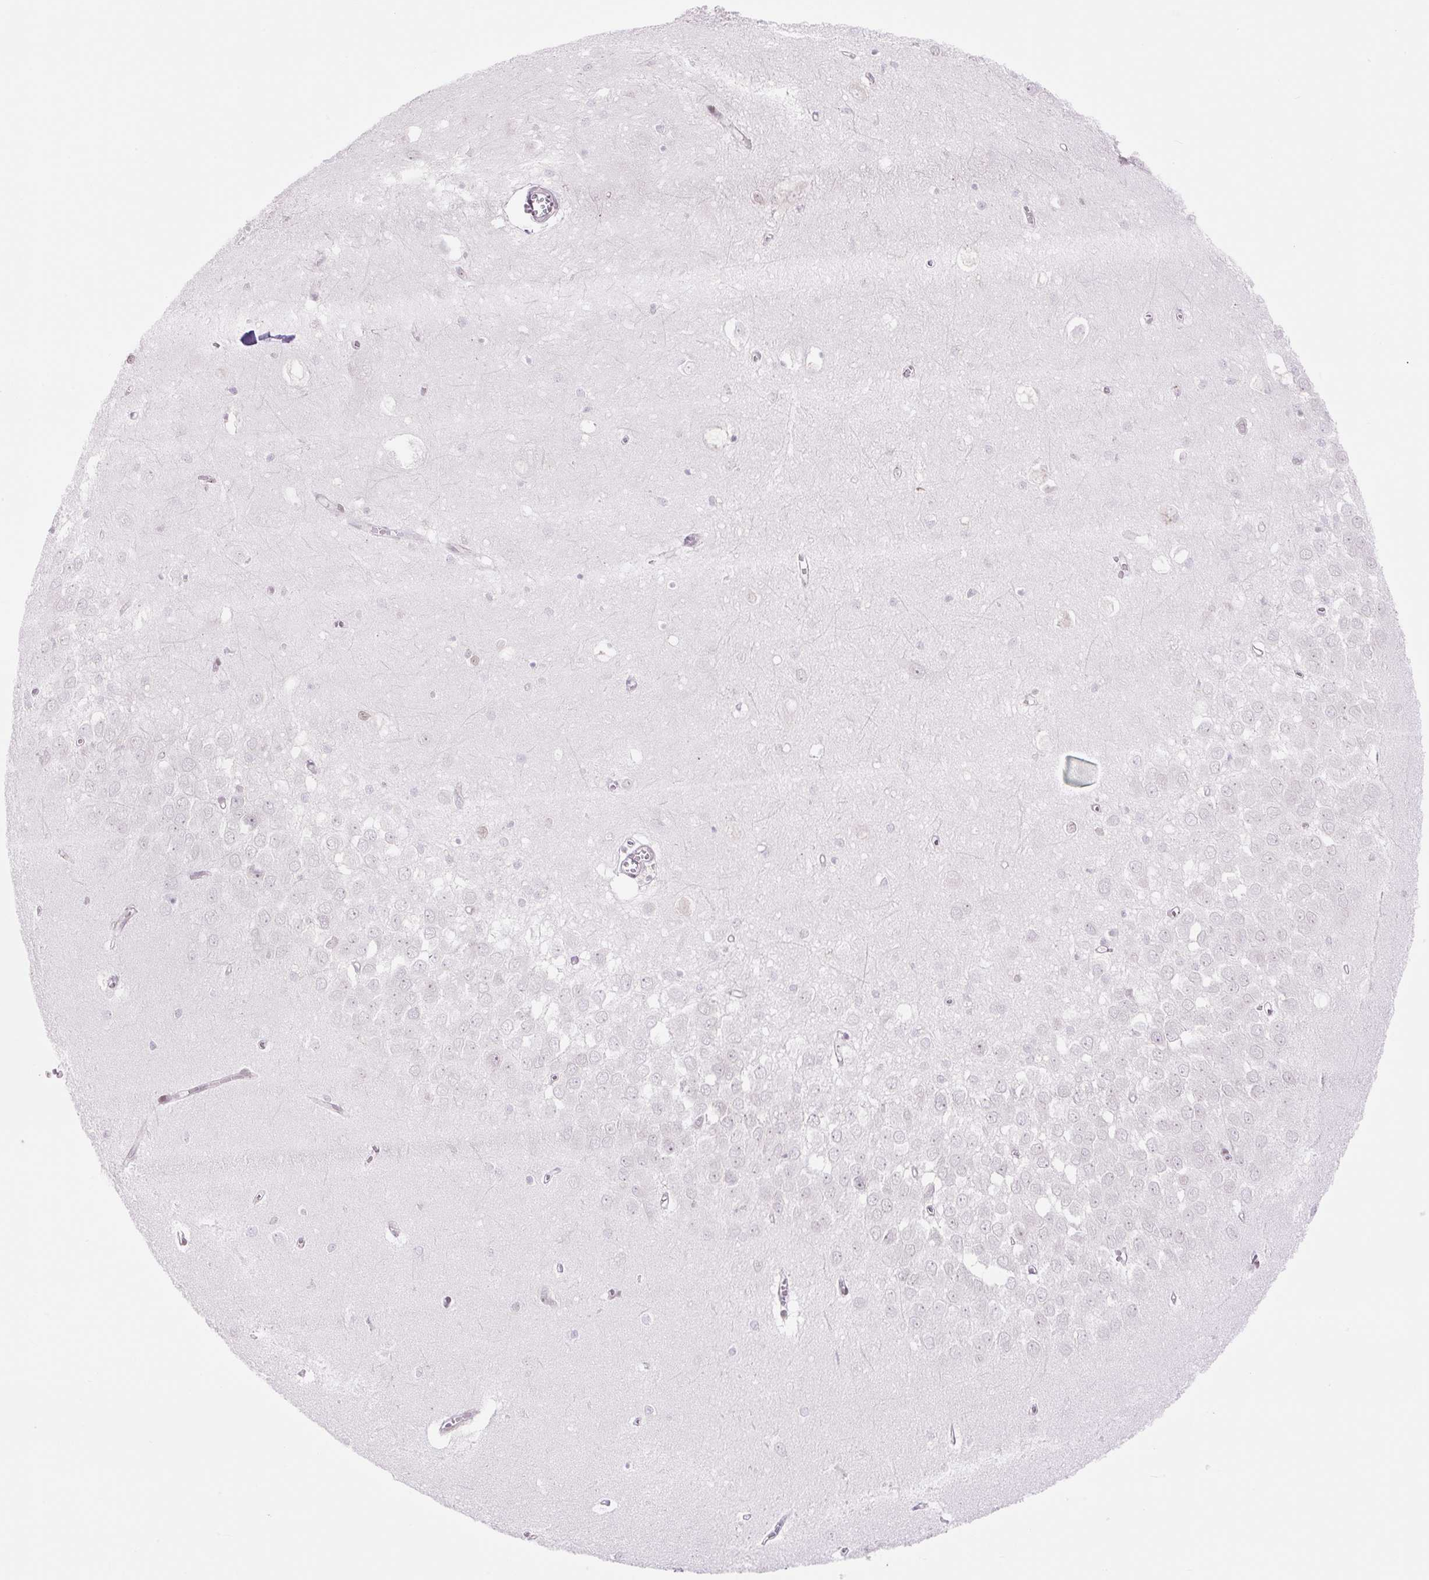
{"staining": {"intensity": "negative", "quantity": "none", "location": "none"}, "tissue": "hippocampus", "cell_type": "Glial cells", "image_type": "normal", "snomed": [{"axis": "morphology", "description": "Normal tissue, NOS"}, {"axis": "topography", "description": "Hippocampus"}], "caption": "A photomicrograph of human hippocampus is negative for staining in glial cells. (Stains: DAB (3,3'-diaminobenzidine) immunohistochemistry (IHC) with hematoxylin counter stain, Microscopy: brightfield microscopy at high magnification).", "gene": "ENSG00000264668", "patient": {"sex": "female", "age": 64}}